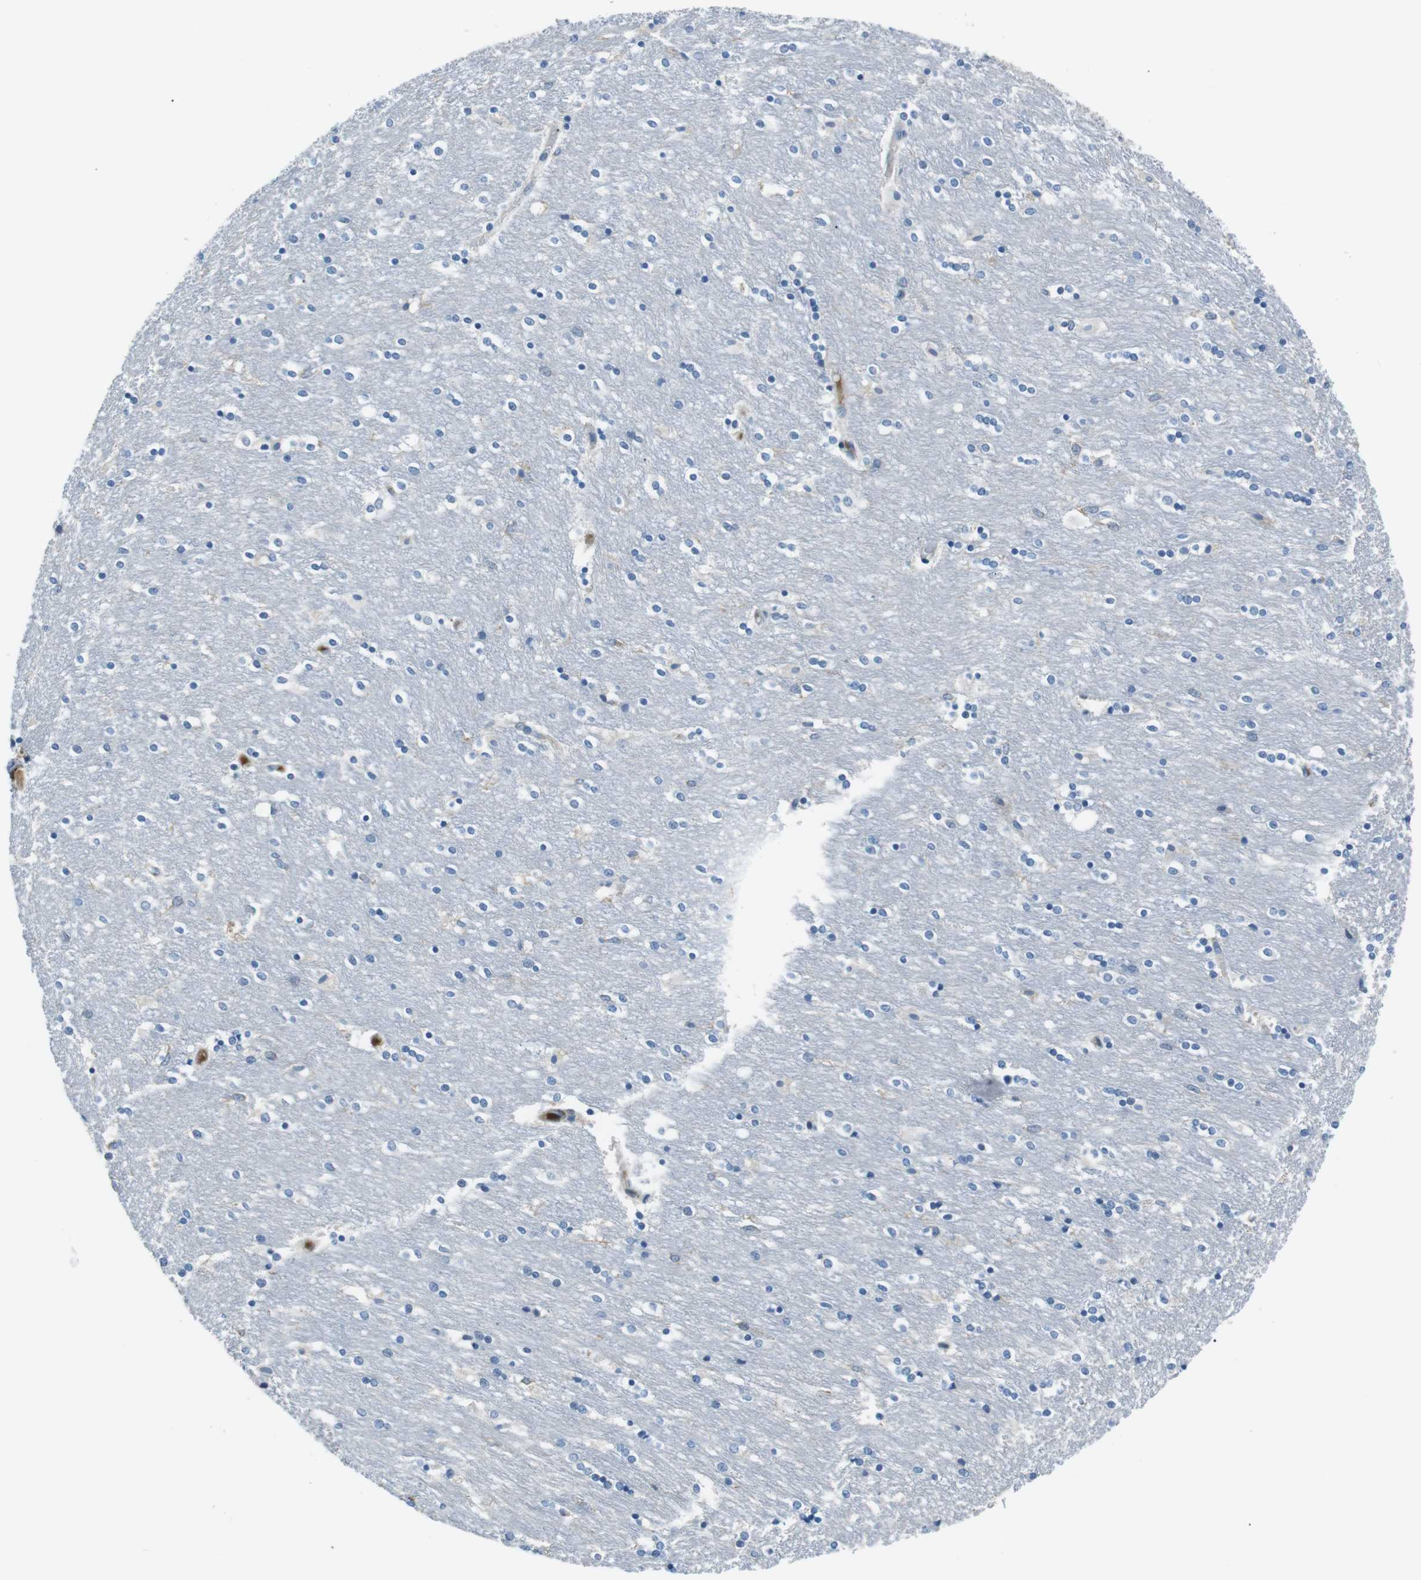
{"staining": {"intensity": "negative", "quantity": "none", "location": "none"}, "tissue": "caudate", "cell_type": "Glial cells", "image_type": "normal", "snomed": [{"axis": "morphology", "description": "Normal tissue, NOS"}, {"axis": "topography", "description": "Lateral ventricle wall"}], "caption": "IHC of unremarkable human caudate demonstrates no staining in glial cells. (Brightfield microscopy of DAB IHC at high magnification).", "gene": "ARVCF", "patient": {"sex": "female", "age": 54}}